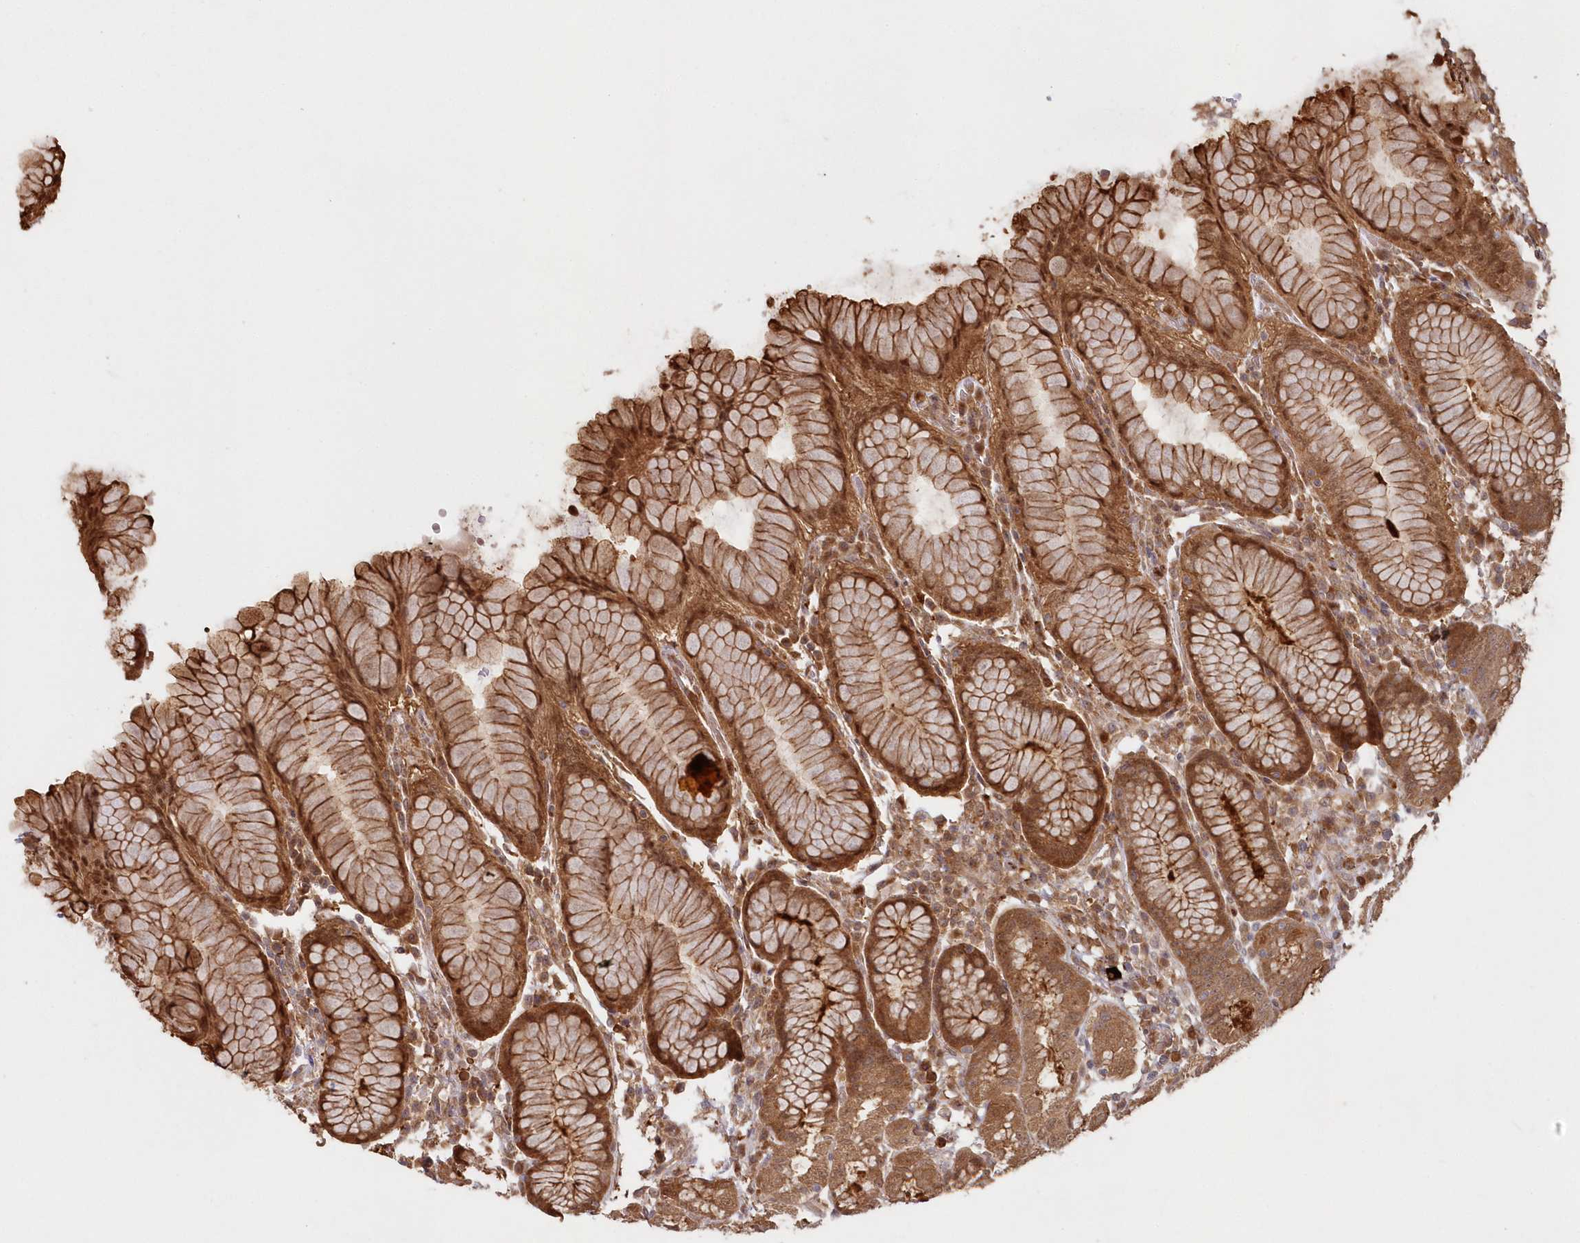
{"staining": {"intensity": "strong", "quantity": ">75%", "location": "cytoplasmic/membranous,nuclear"}, "tissue": "stomach", "cell_type": "Glandular cells", "image_type": "normal", "snomed": [{"axis": "morphology", "description": "Normal tissue, NOS"}, {"axis": "topography", "description": "Stomach, lower"}], "caption": "Immunohistochemistry of benign human stomach exhibits high levels of strong cytoplasmic/membranous,nuclear expression in approximately >75% of glandular cells.", "gene": "GBE1", "patient": {"sex": "female", "age": 56}}